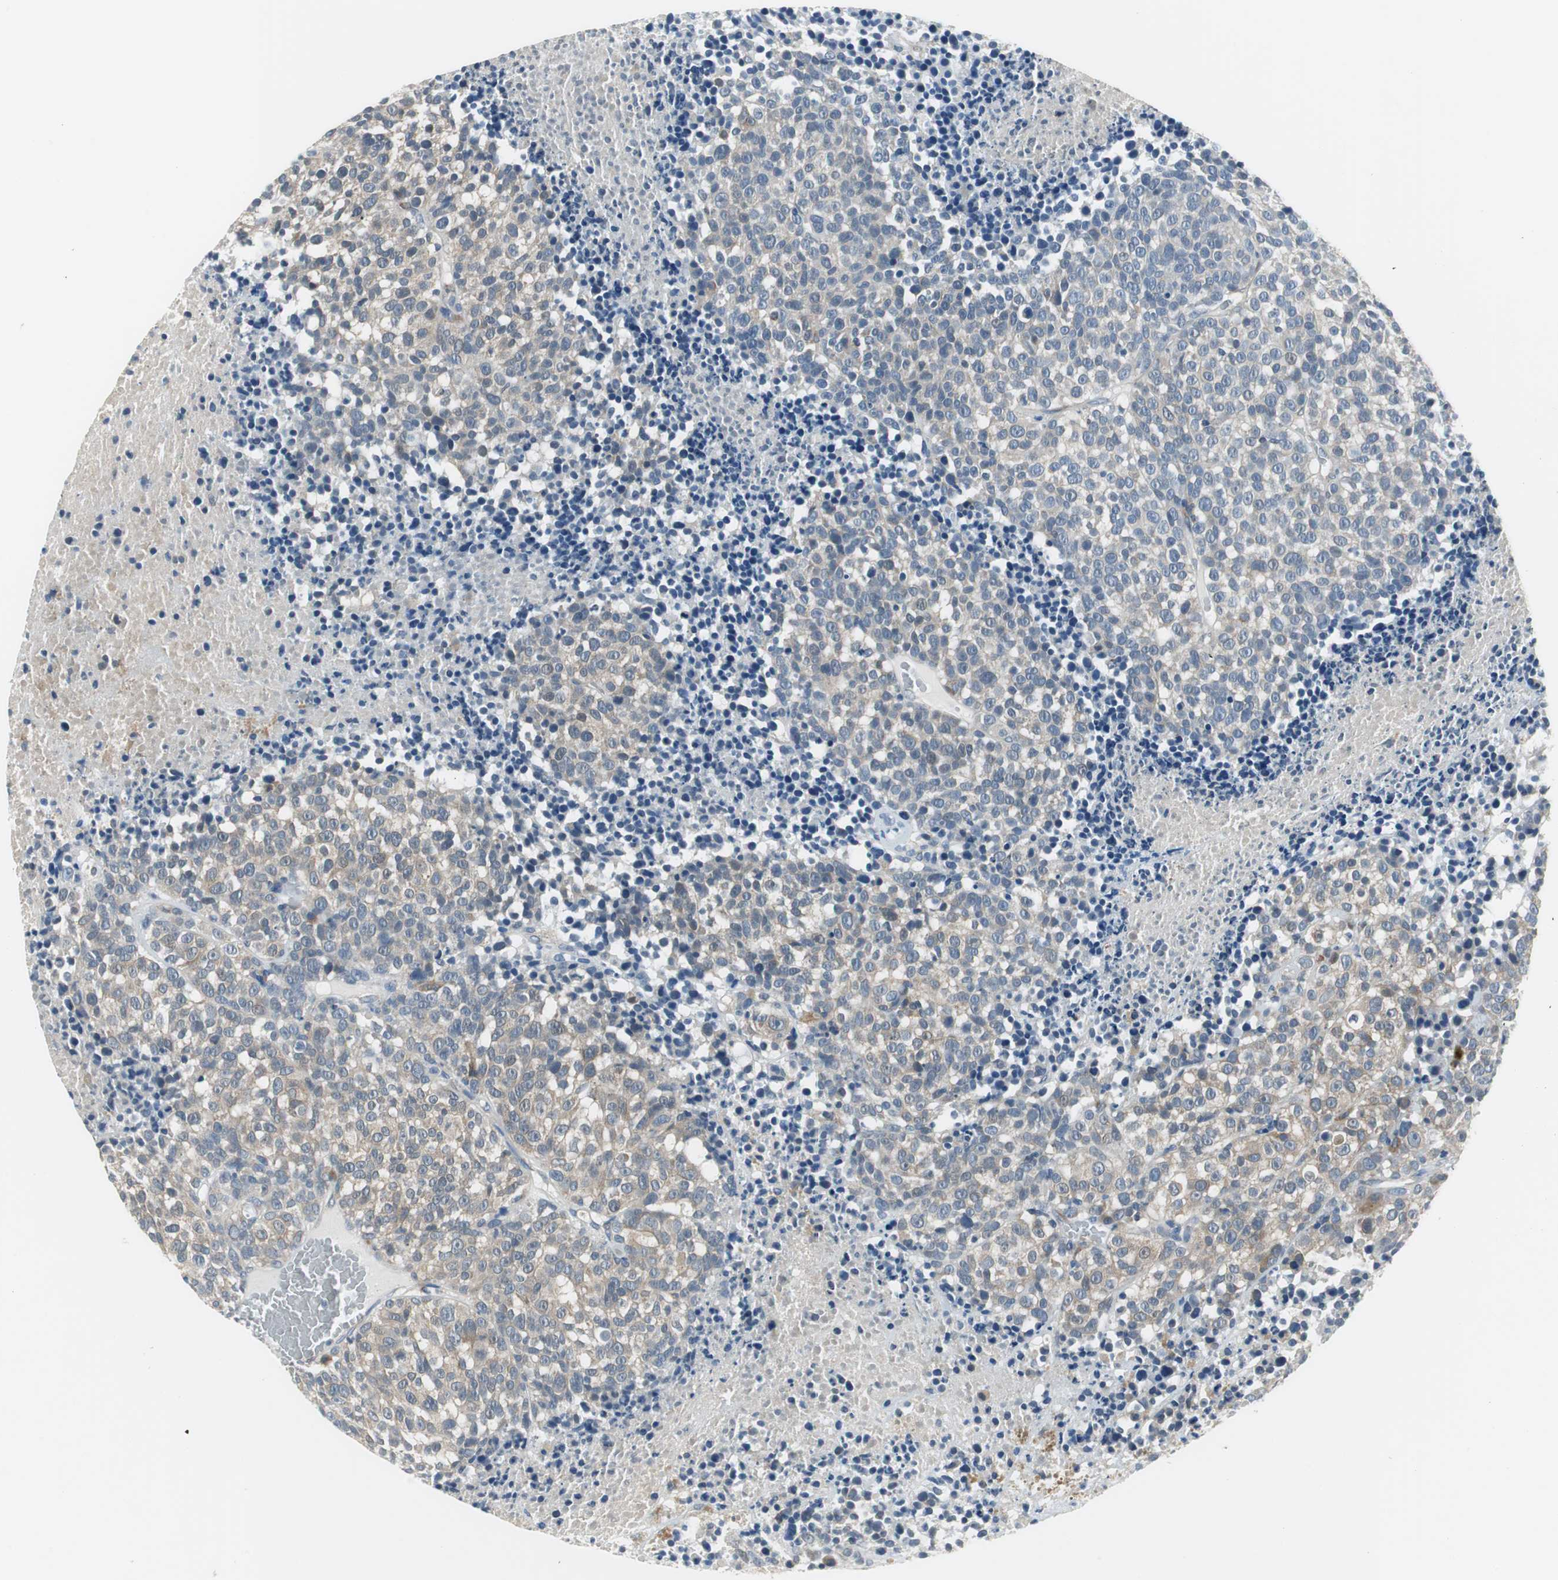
{"staining": {"intensity": "weak", "quantity": ">75%", "location": "cytoplasmic/membranous"}, "tissue": "melanoma", "cell_type": "Tumor cells", "image_type": "cancer", "snomed": [{"axis": "morphology", "description": "Malignant melanoma, Metastatic site"}, {"axis": "topography", "description": "Cerebral cortex"}], "caption": "A low amount of weak cytoplasmic/membranous staining is identified in about >75% of tumor cells in malignant melanoma (metastatic site) tissue.", "gene": "PLAA", "patient": {"sex": "female", "age": 52}}